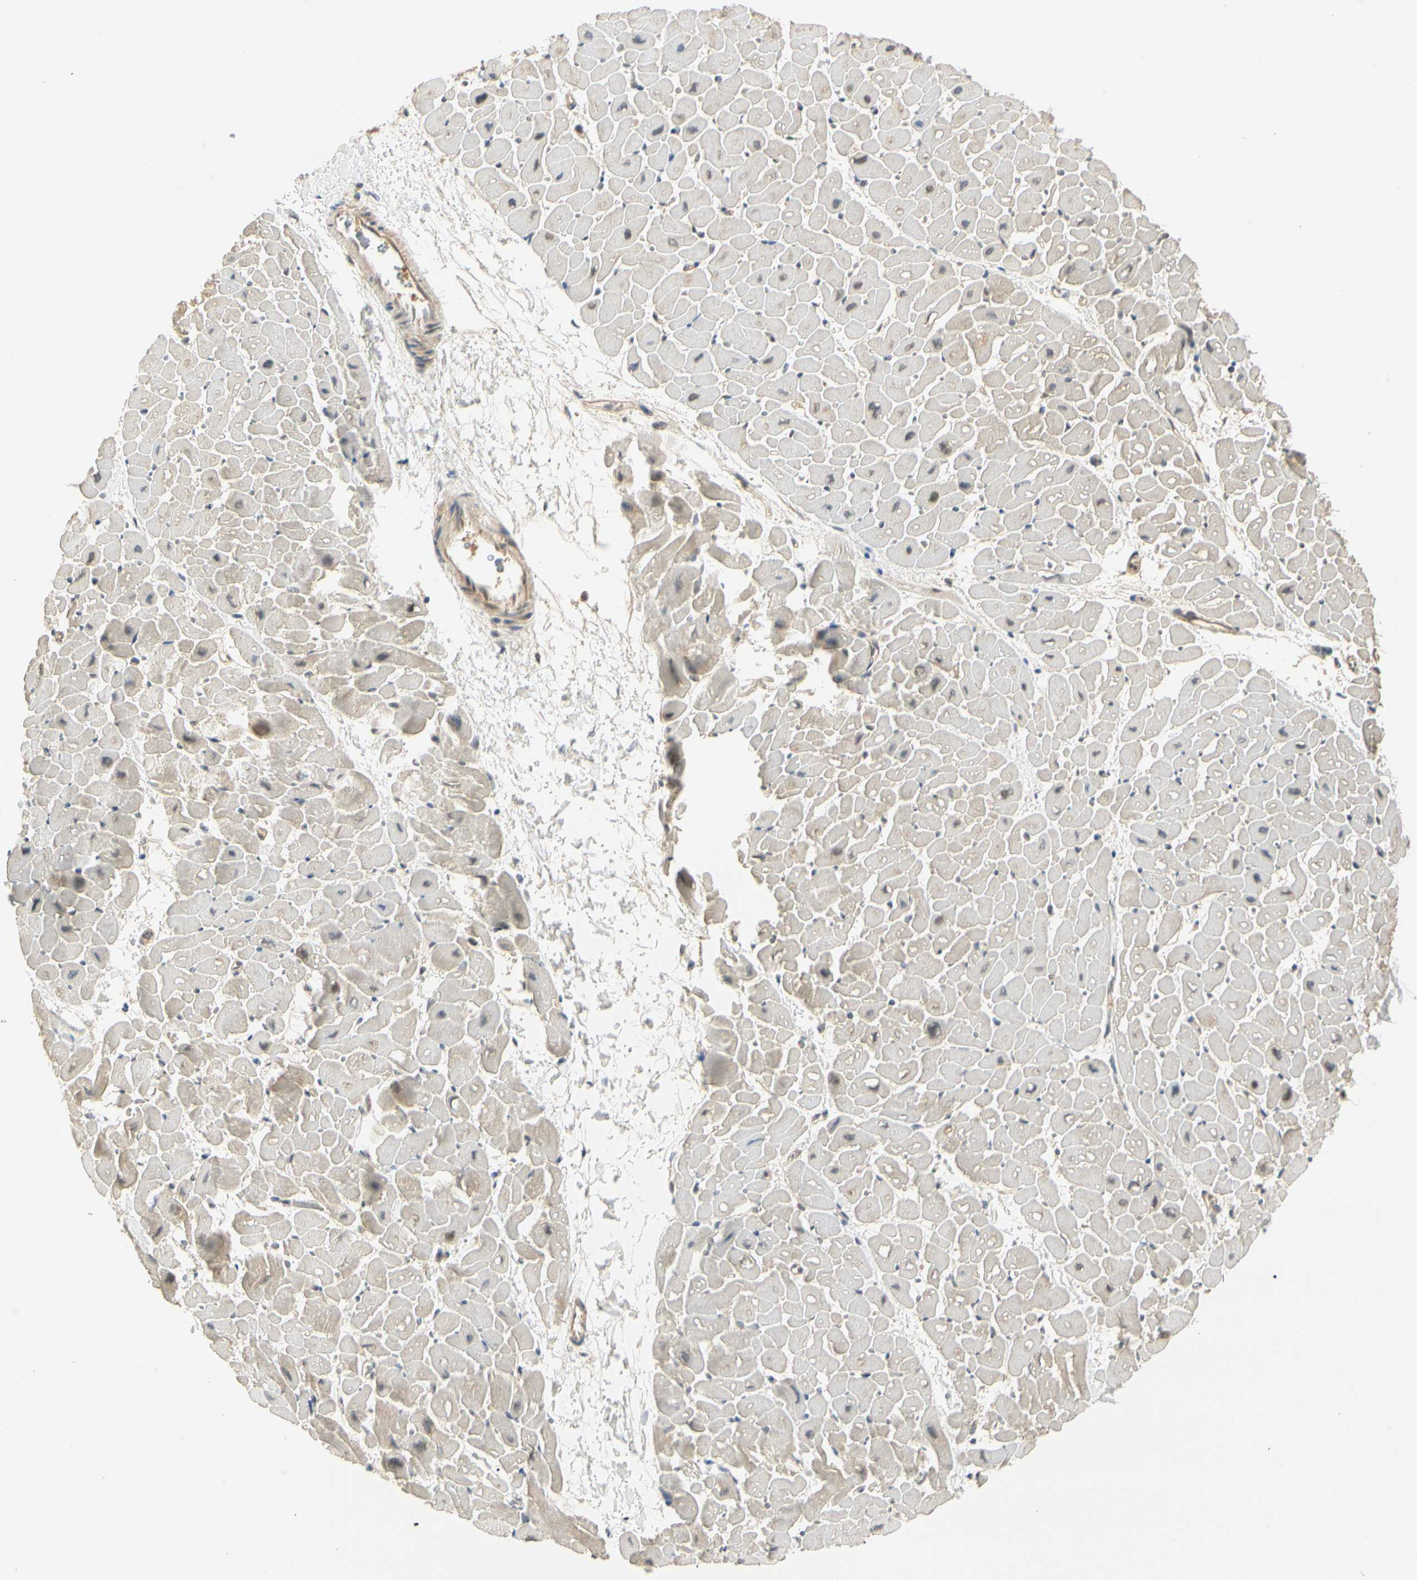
{"staining": {"intensity": "weak", "quantity": "<25%", "location": "cytoplasmic/membranous"}, "tissue": "heart muscle", "cell_type": "Cardiomyocytes", "image_type": "normal", "snomed": [{"axis": "morphology", "description": "Normal tissue, NOS"}, {"axis": "topography", "description": "Heart"}], "caption": "The IHC micrograph has no significant positivity in cardiomyocytes of heart muscle.", "gene": "UBE2Z", "patient": {"sex": "male", "age": 45}}